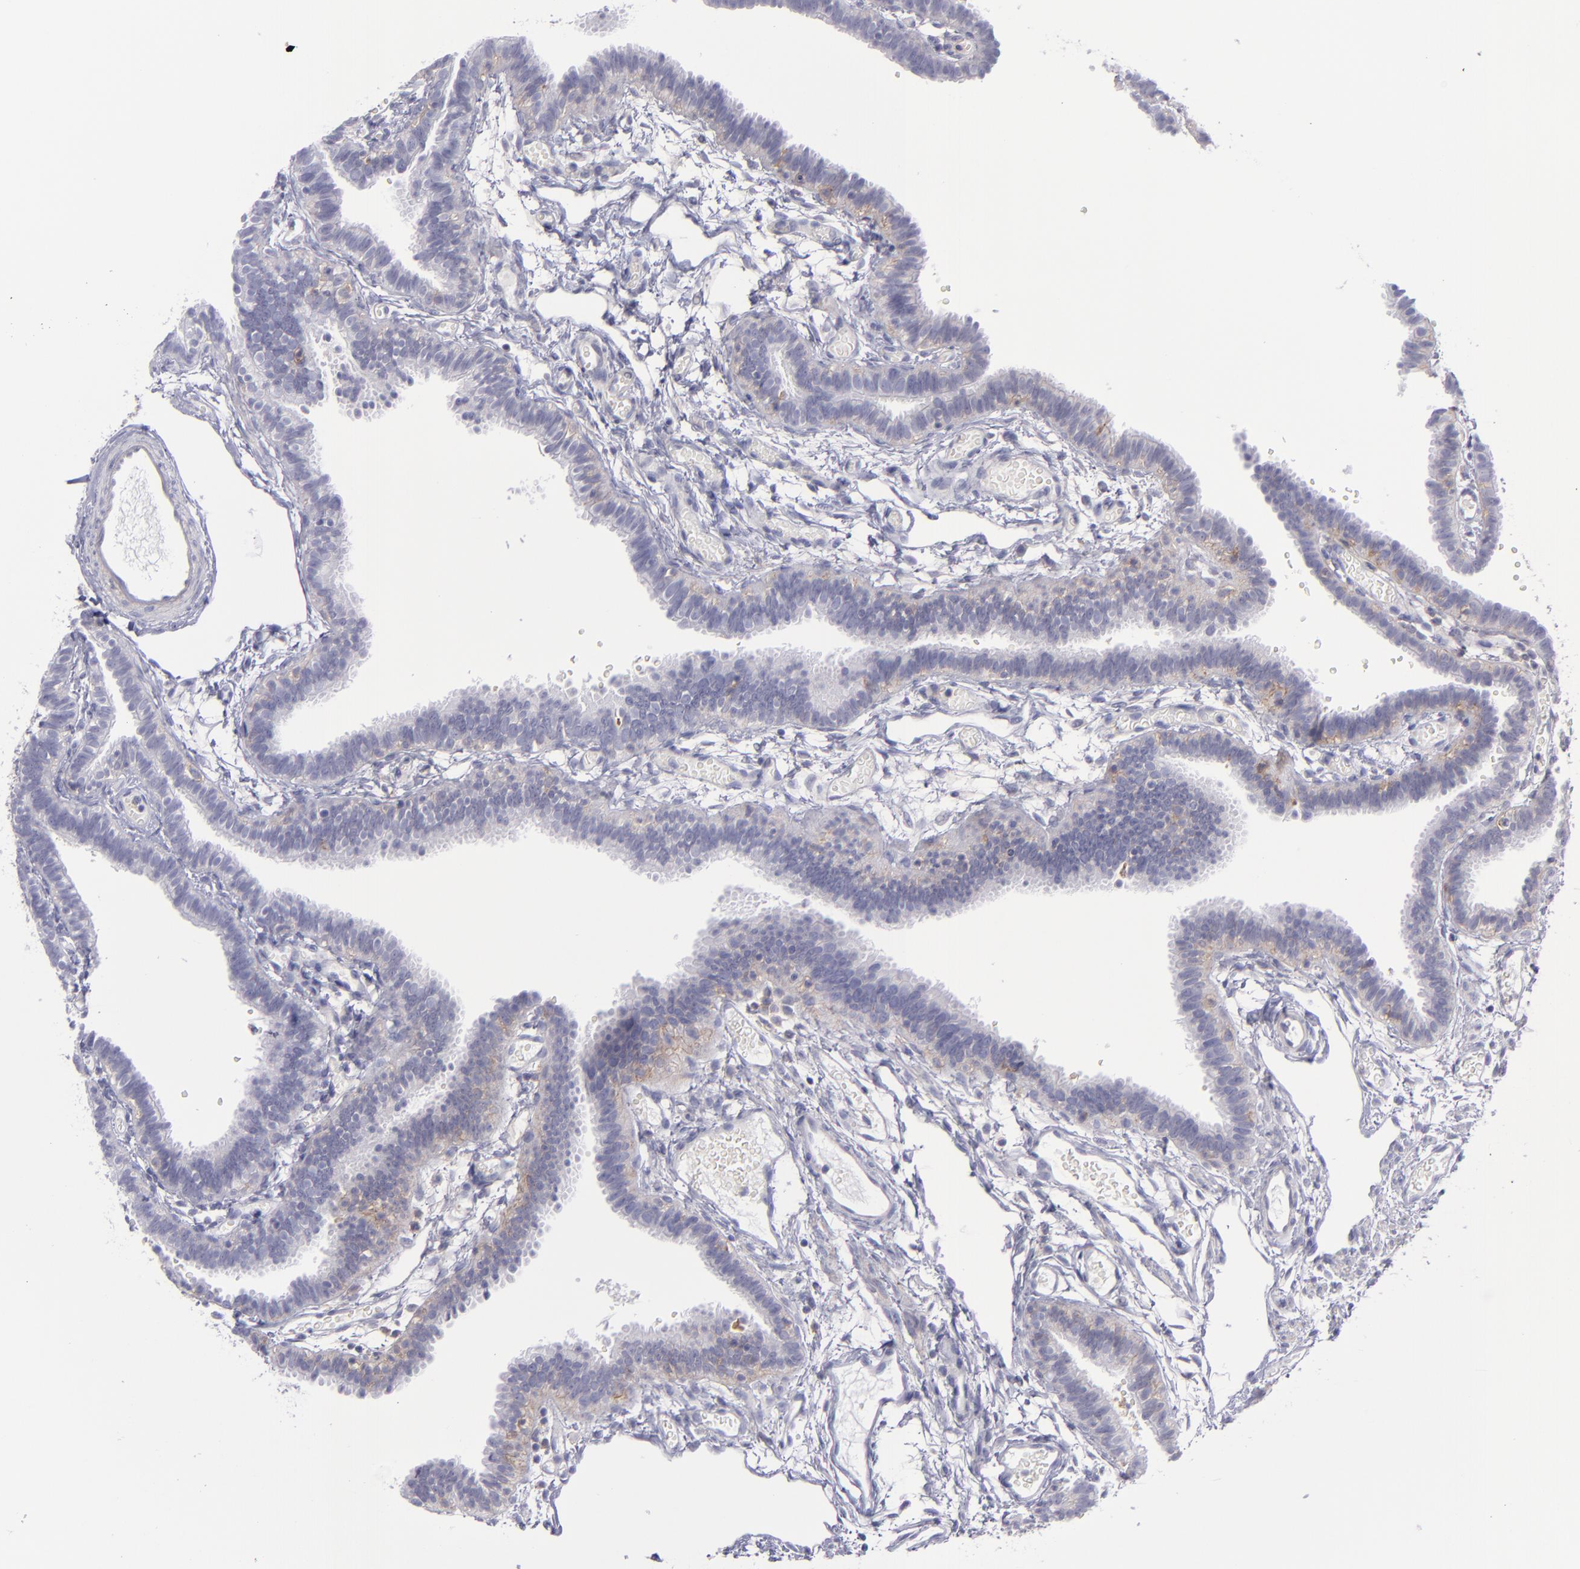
{"staining": {"intensity": "weak", "quantity": "<25%", "location": "cytoplasmic/membranous"}, "tissue": "fallopian tube", "cell_type": "Glandular cells", "image_type": "normal", "snomed": [{"axis": "morphology", "description": "Normal tissue, NOS"}, {"axis": "topography", "description": "Fallopian tube"}], "caption": "Immunohistochemistry (IHC) histopathology image of unremarkable fallopian tube: human fallopian tube stained with DAB shows no significant protein positivity in glandular cells. (DAB (3,3'-diaminobenzidine) IHC visualized using brightfield microscopy, high magnification).", "gene": "BSG", "patient": {"sex": "female", "age": 29}}